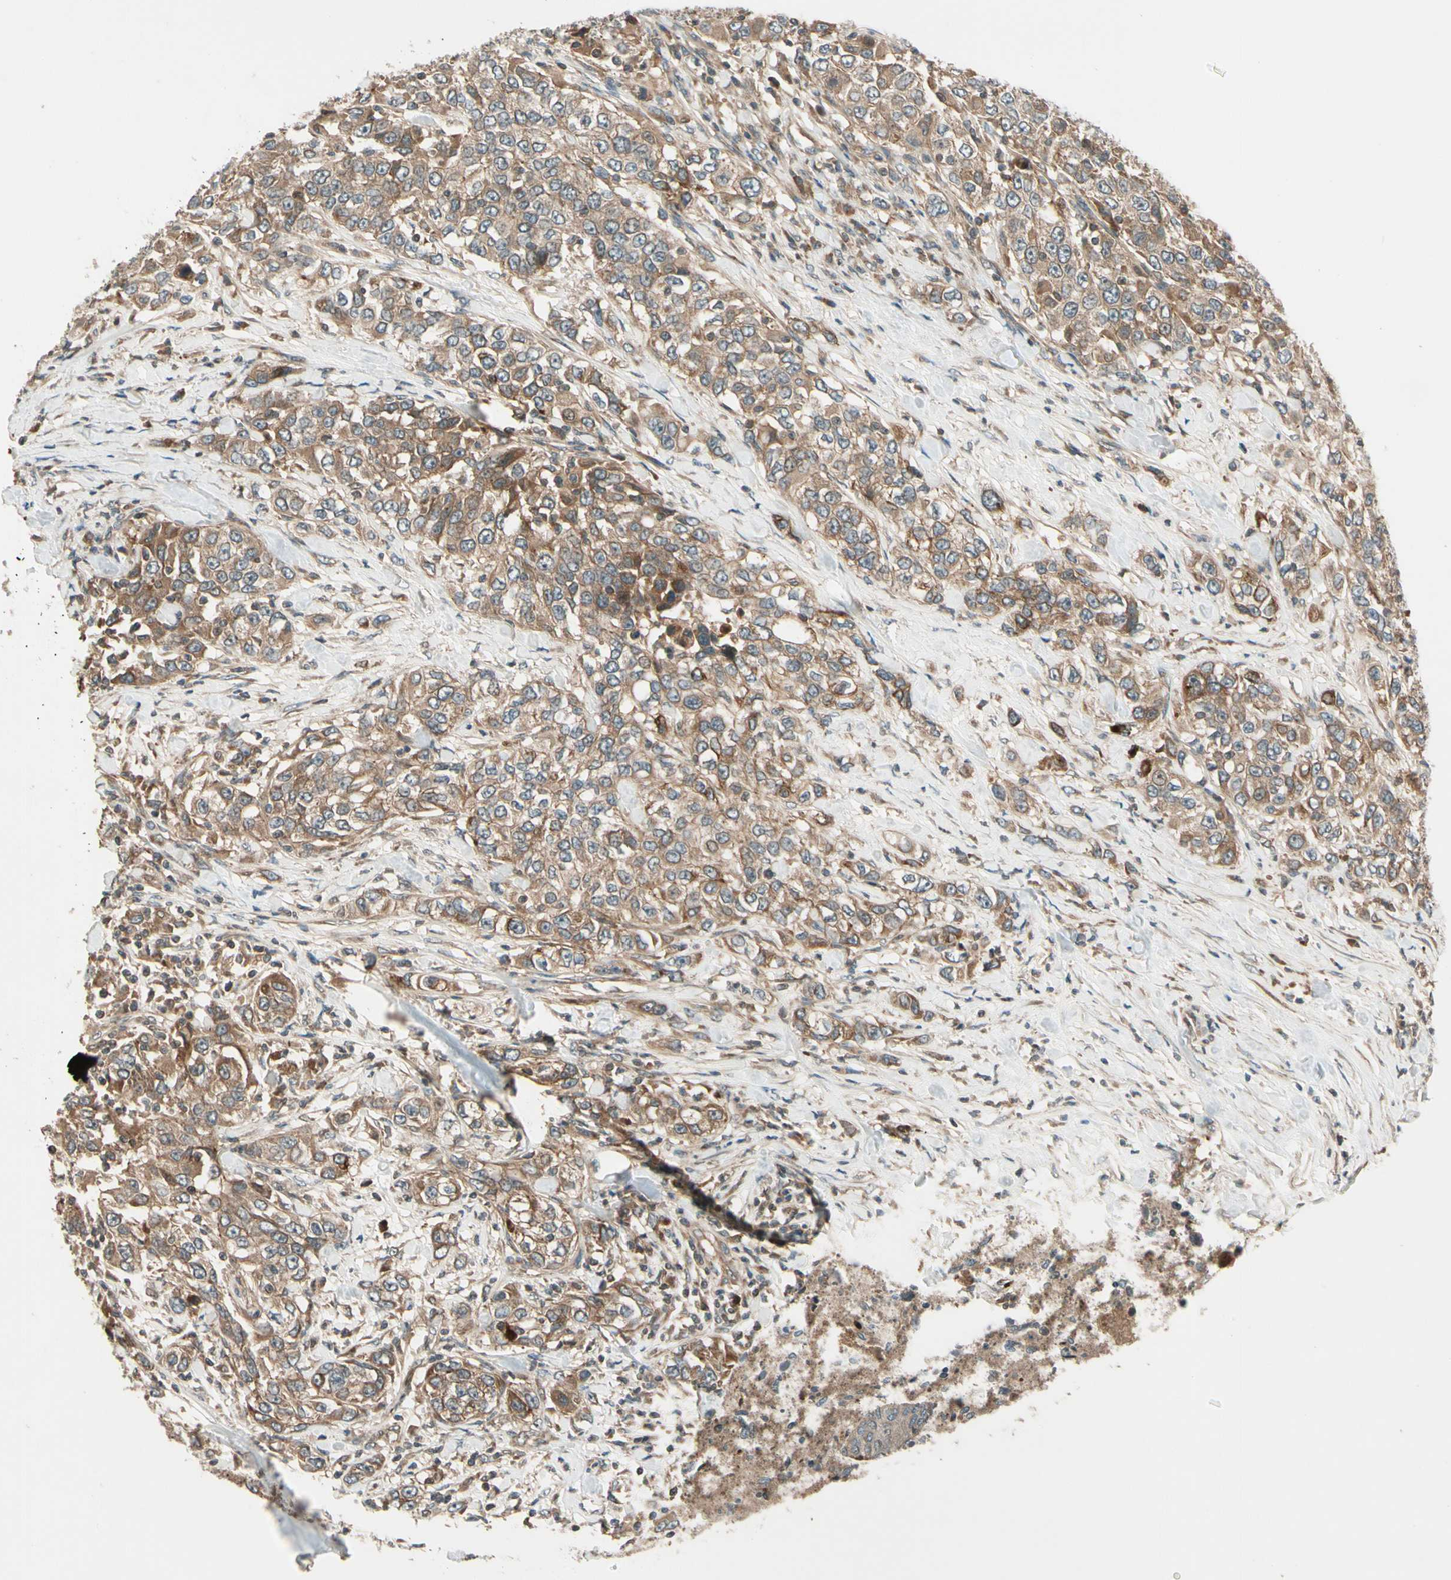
{"staining": {"intensity": "moderate", "quantity": ">75%", "location": "cytoplasmic/membranous"}, "tissue": "urothelial cancer", "cell_type": "Tumor cells", "image_type": "cancer", "snomed": [{"axis": "morphology", "description": "Urothelial carcinoma, High grade"}, {"axis": "topography", "description": "Urinary bladder"}], "caption": "A brown stain labels moderate cytoplasmic/membranous expression of a protein in human urothelial cancer tumor cells.", "gene": "ACVR1C", "patient": {"sex": "female", "age": 80}}